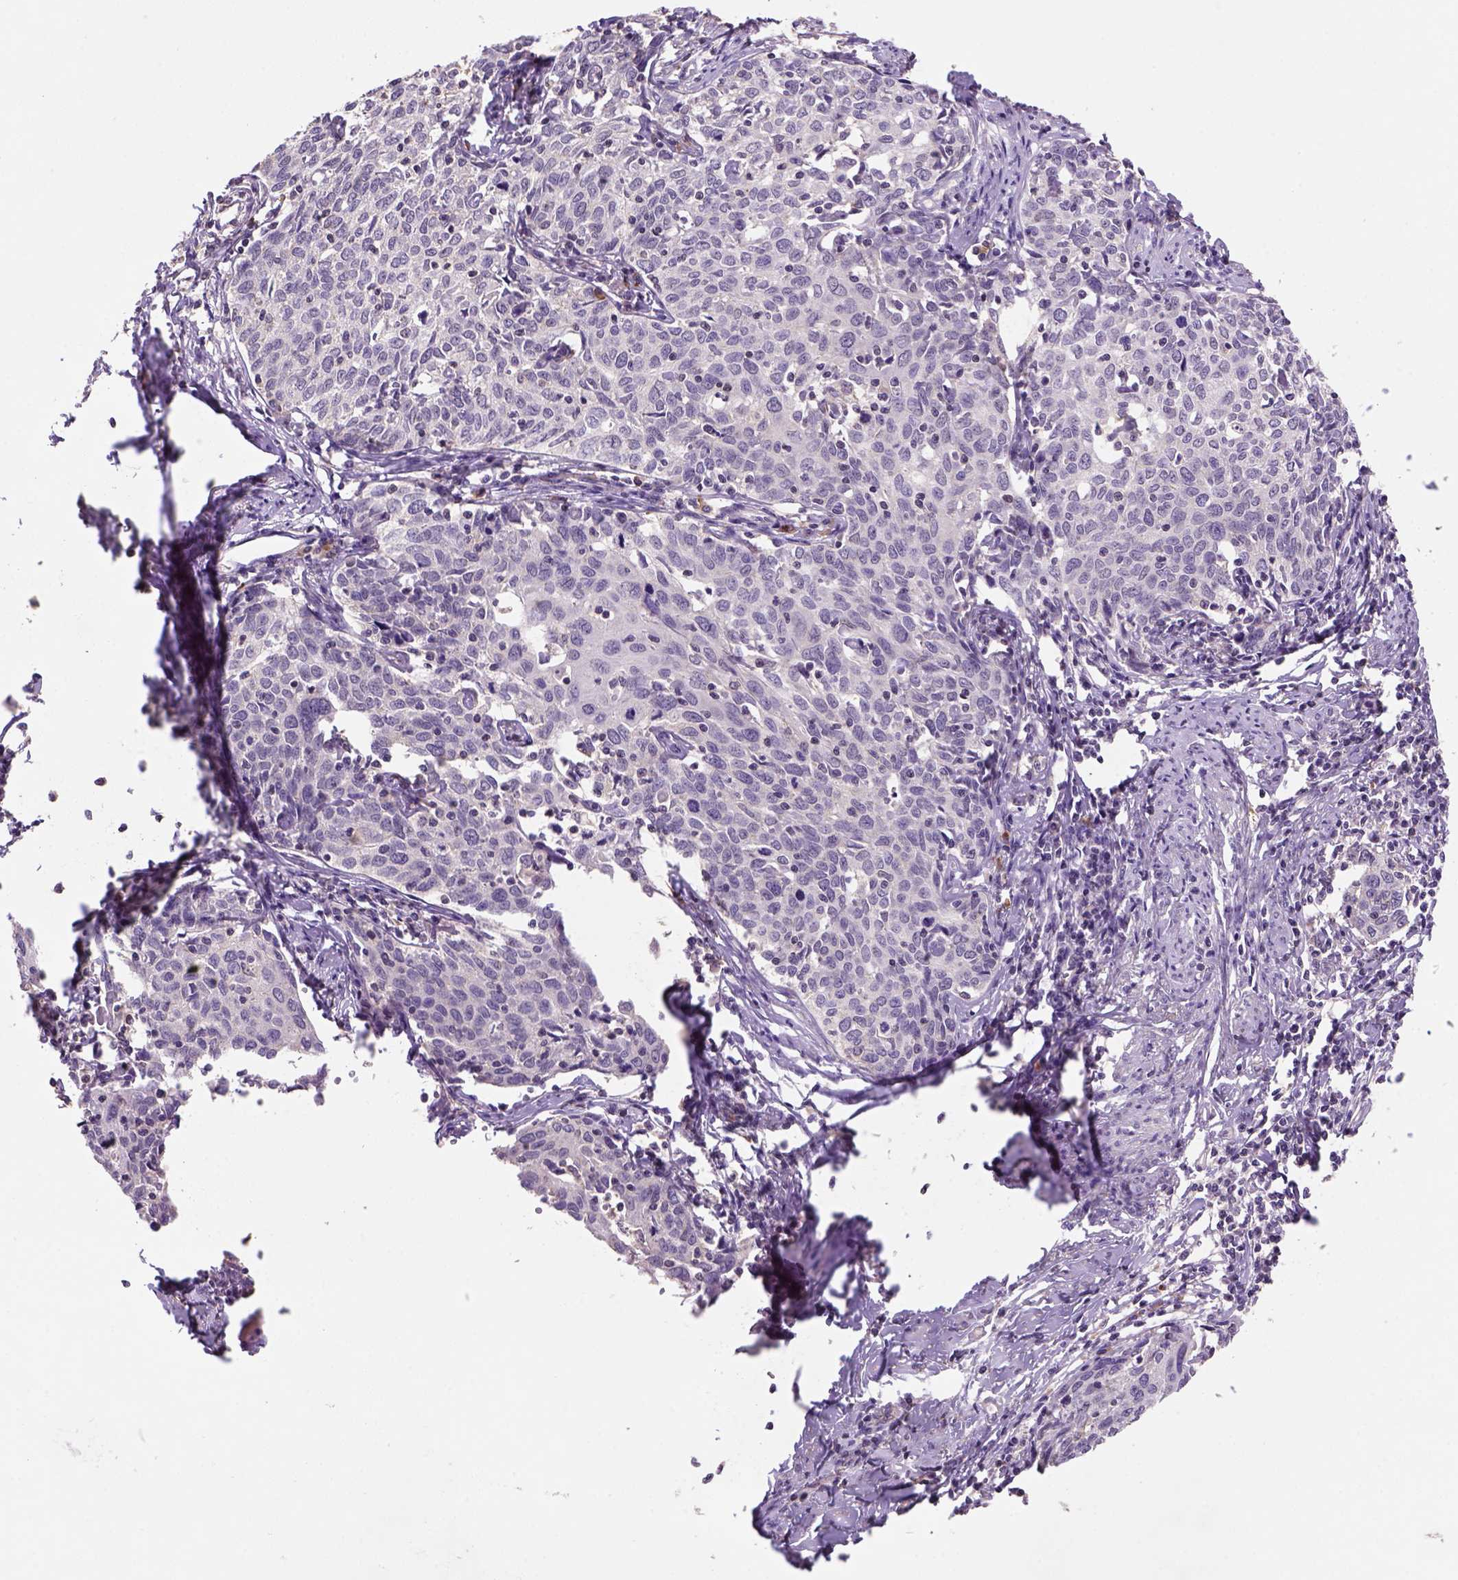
{"staining": {"intensity": "weak", "quantity": "<25%", "location": "cytoplasmic/membranous"}, "tissue": "cervical cancer", "cell_type": "Tumor cells", "image_type": "cancer", "snomed": [{"axis": "morphology", "description": "Squamous cell carcinoma, NOS"}, {"axis": "topography", "description": "Cervix"}], "caption": "This is an immunohistochemistry photomicrograph of cervical cancer. There is no expression in tumor cells.", "gene": "SCML4", "patient": {"sex": "female", "age": 62}}